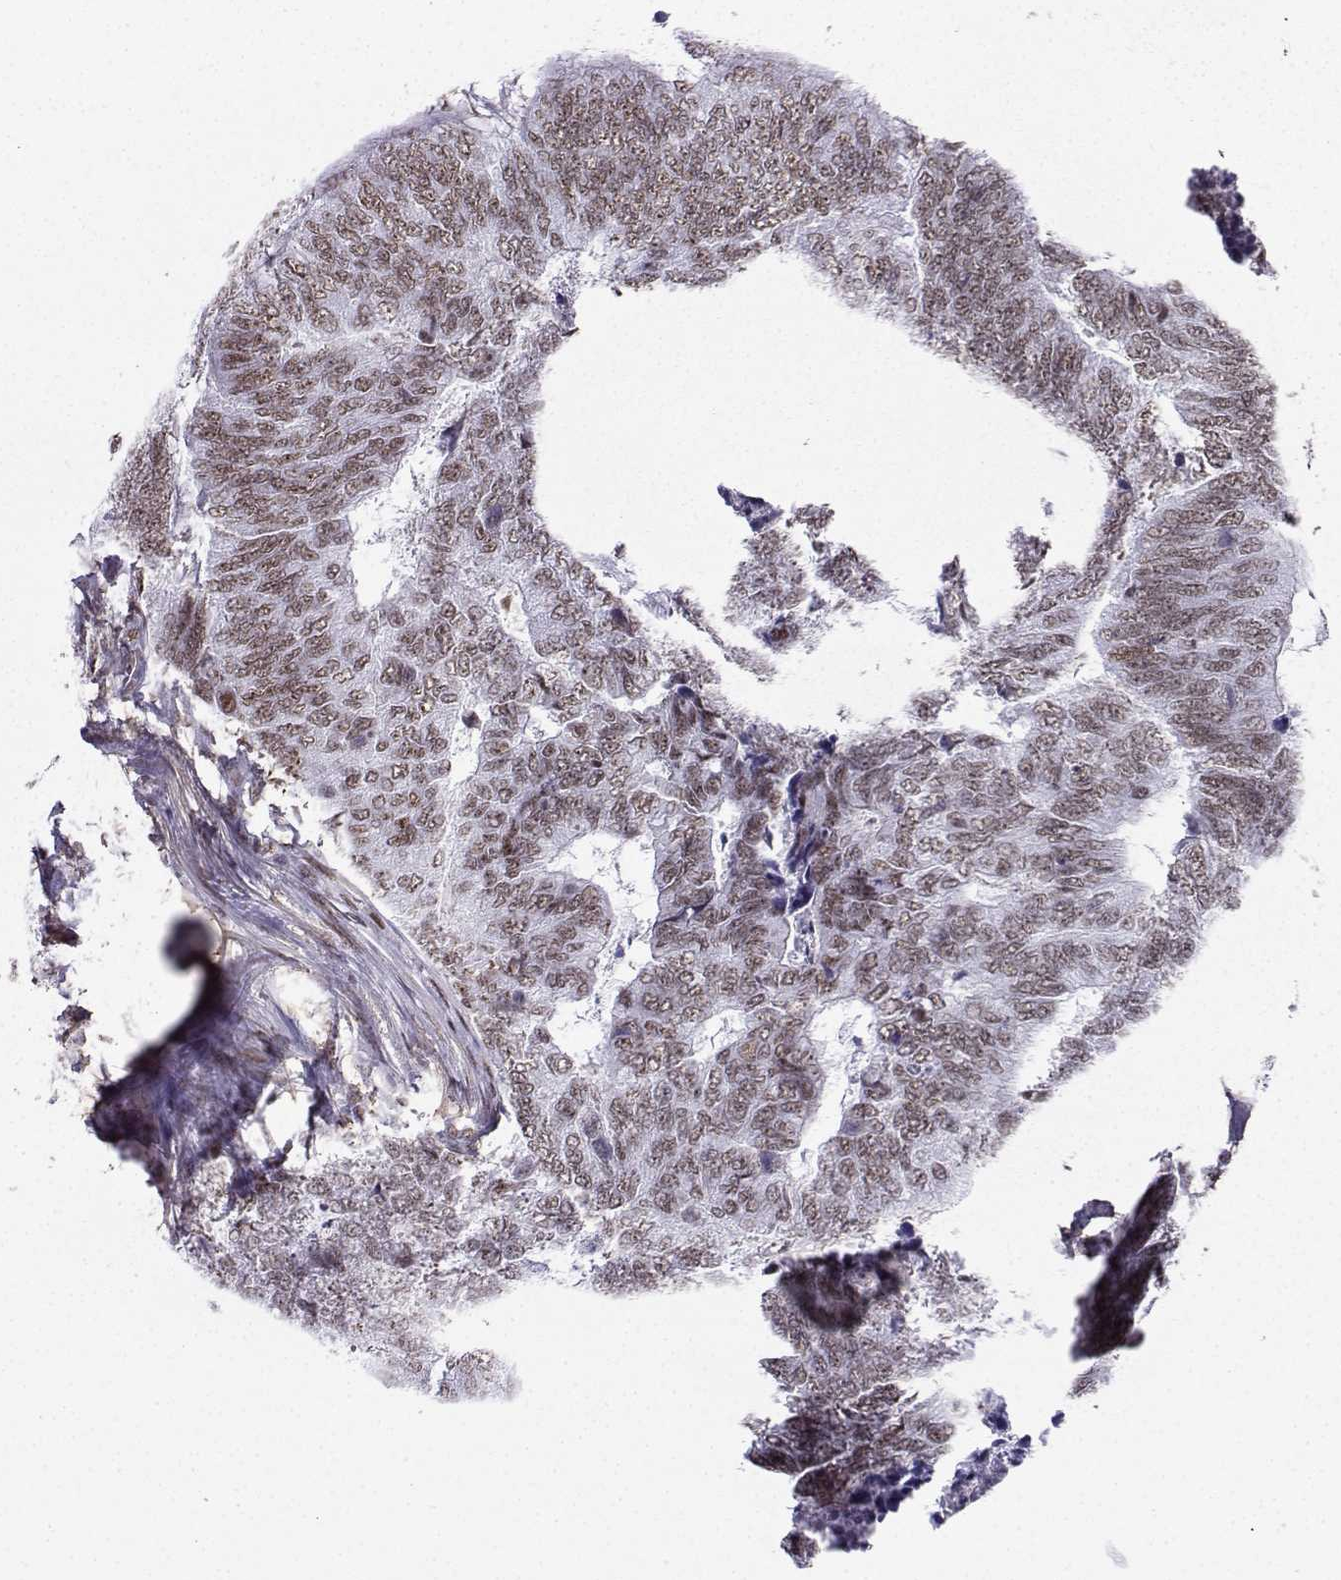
{"staining": {"intensity": "moderate", "quantity": ">75%", "location": "nuclear"}, "tissue": "colorectal cancer", "cell_type": "Tumor cells", "image_type": "cancer", "snomed": [{"axis": "morphology", "description": "Adenocarcinoma, NOS"}, {"axis": "topography", "description": "Colon"}], "caption": "Immunohistochemical staining of human colorectal cancer (adenocarcinoma) shows medium levels of moderate nuclear protein staining in approximately >75% of tumor cells.", "gene": "CCNK", "patient": {"sex": "female", "age": 67}}